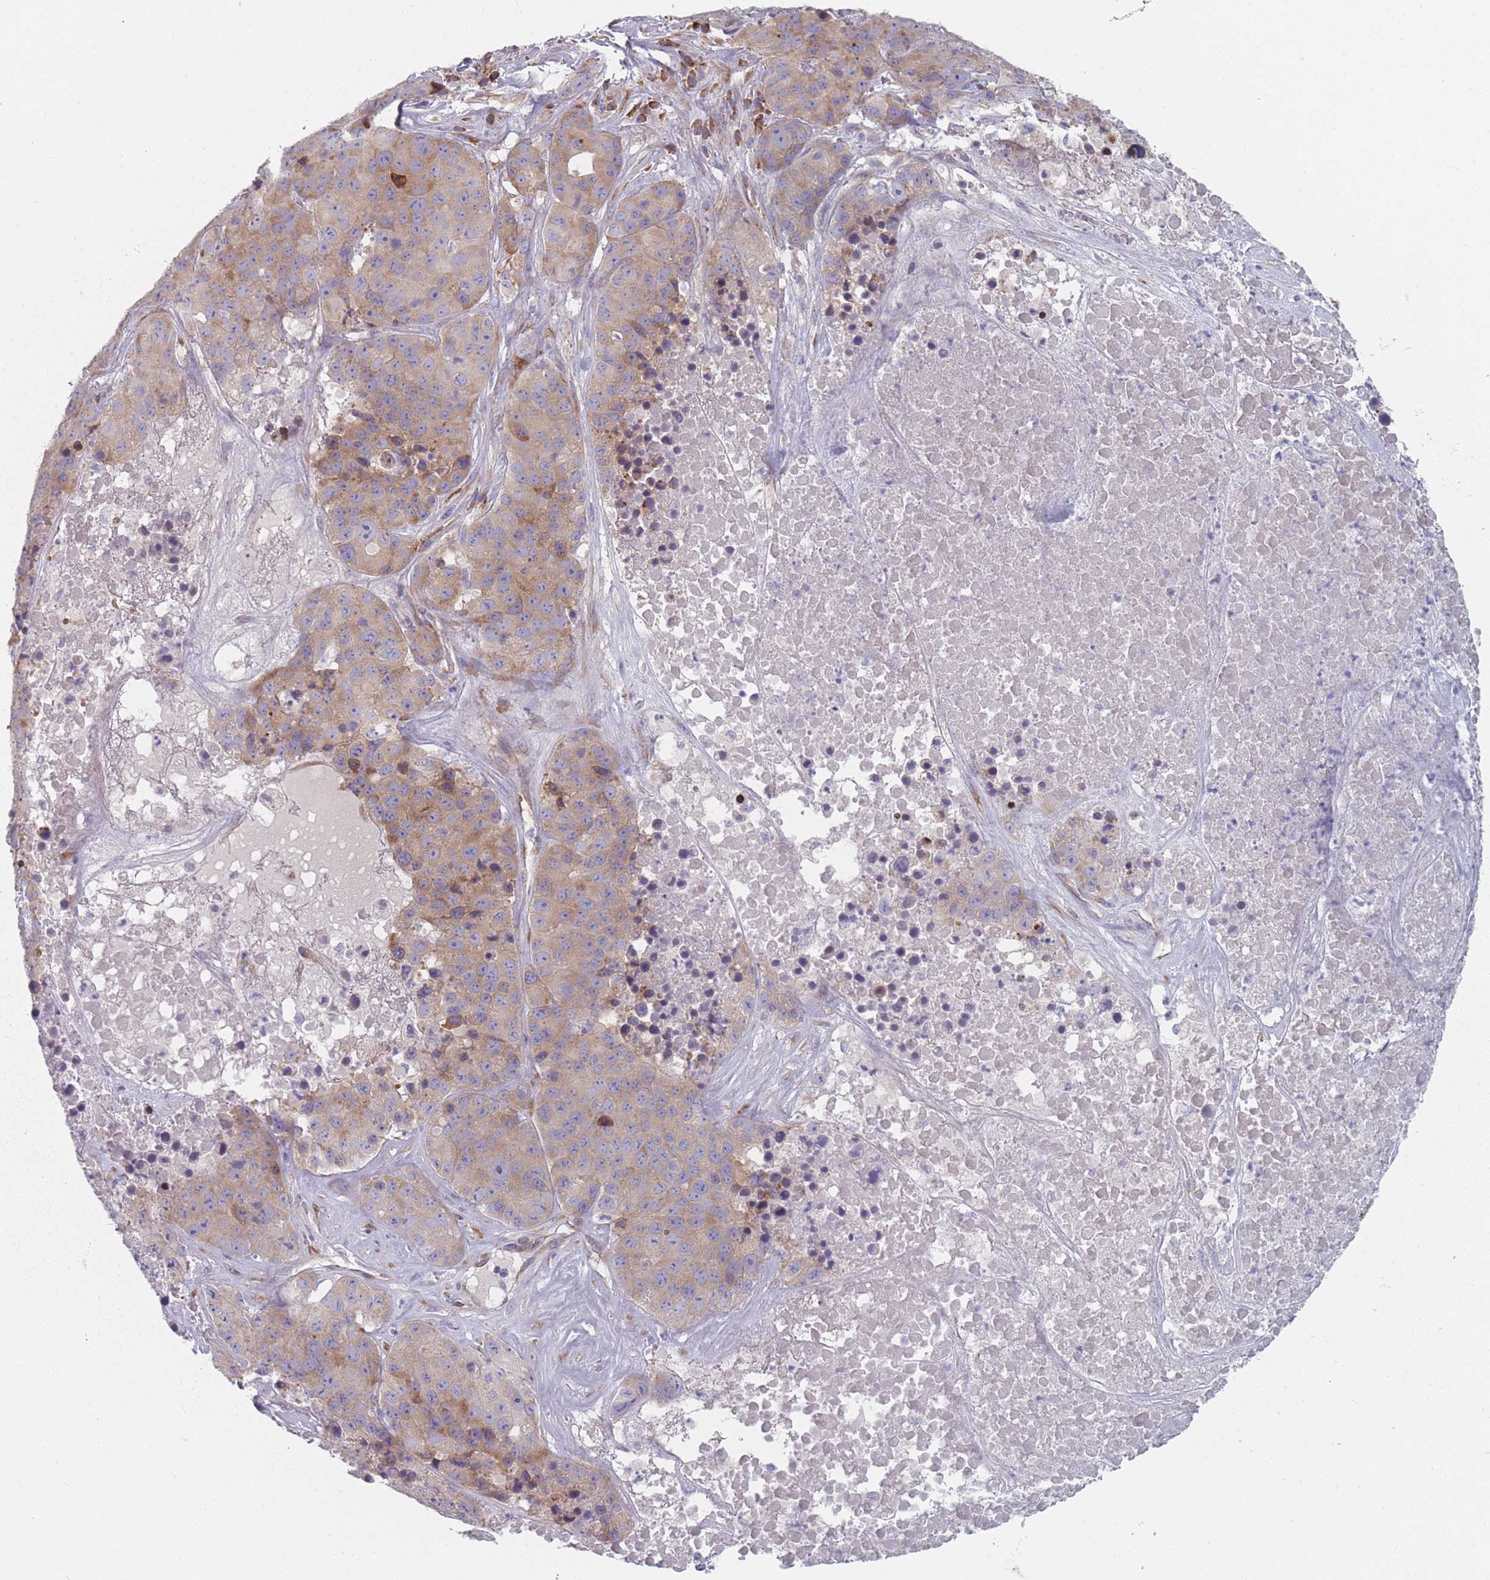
{"staining": {"intensity": "weak", "quantity": ">75%", "location": "cytoplasmic/membranous"}, "tissue": "stomach cancer", "cell_type": "Tumor cells", "image_type": "cancer", "snomed": [{"axis": "morphology", "description": "Adenocarcinoma, NOS"}, {"axis": "topography", "description": "Stomach"}], "caption": "DAB (3,3'-diaminobenzidine) immunohistochemical staining of stomach adenocarcinoma reveals weak cytoplasmic/membranous protein expression in about >75% of tumor cells. (Brightfield microscopy of DAB IHC at high magnification).", "gene": "CACNG5", "patient": {"sex": "male", "age": 71}}